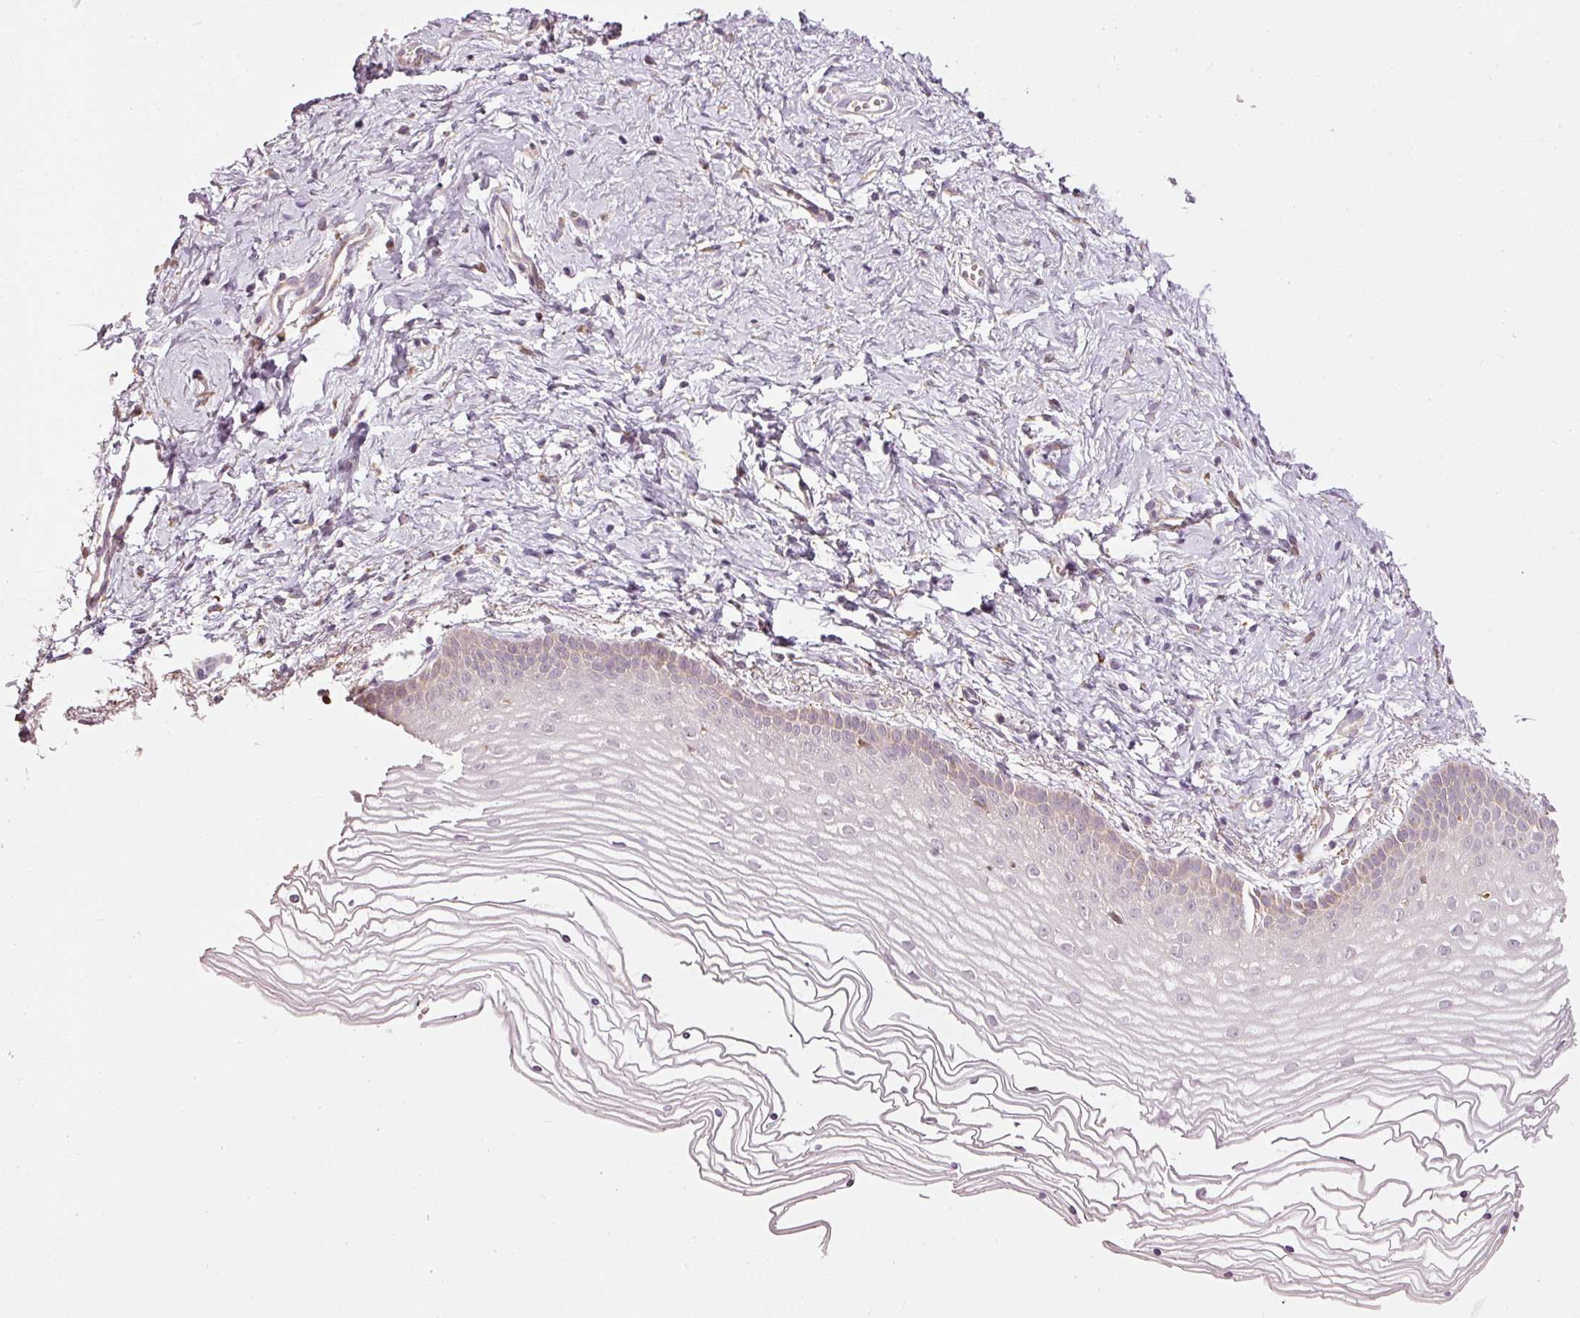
{"staining": {"intensity": "negative", "quantity": "none", "location": "none"}, "tissue": "vagina", "cell_type": "Squamous epithelial cells", "image_type": "normal", "snomed": [{"axis": "morphology", "description": "Normal tissue, NOS"}, {"axis": "topography", "description": "Vagina"}], "caption": "This is an IHC histopathology image of normal human vagina. There is no staining in squamous epithelial cells.", "gene": "MTHFD1L", "patient": {"sex": "female", "age": 56}}